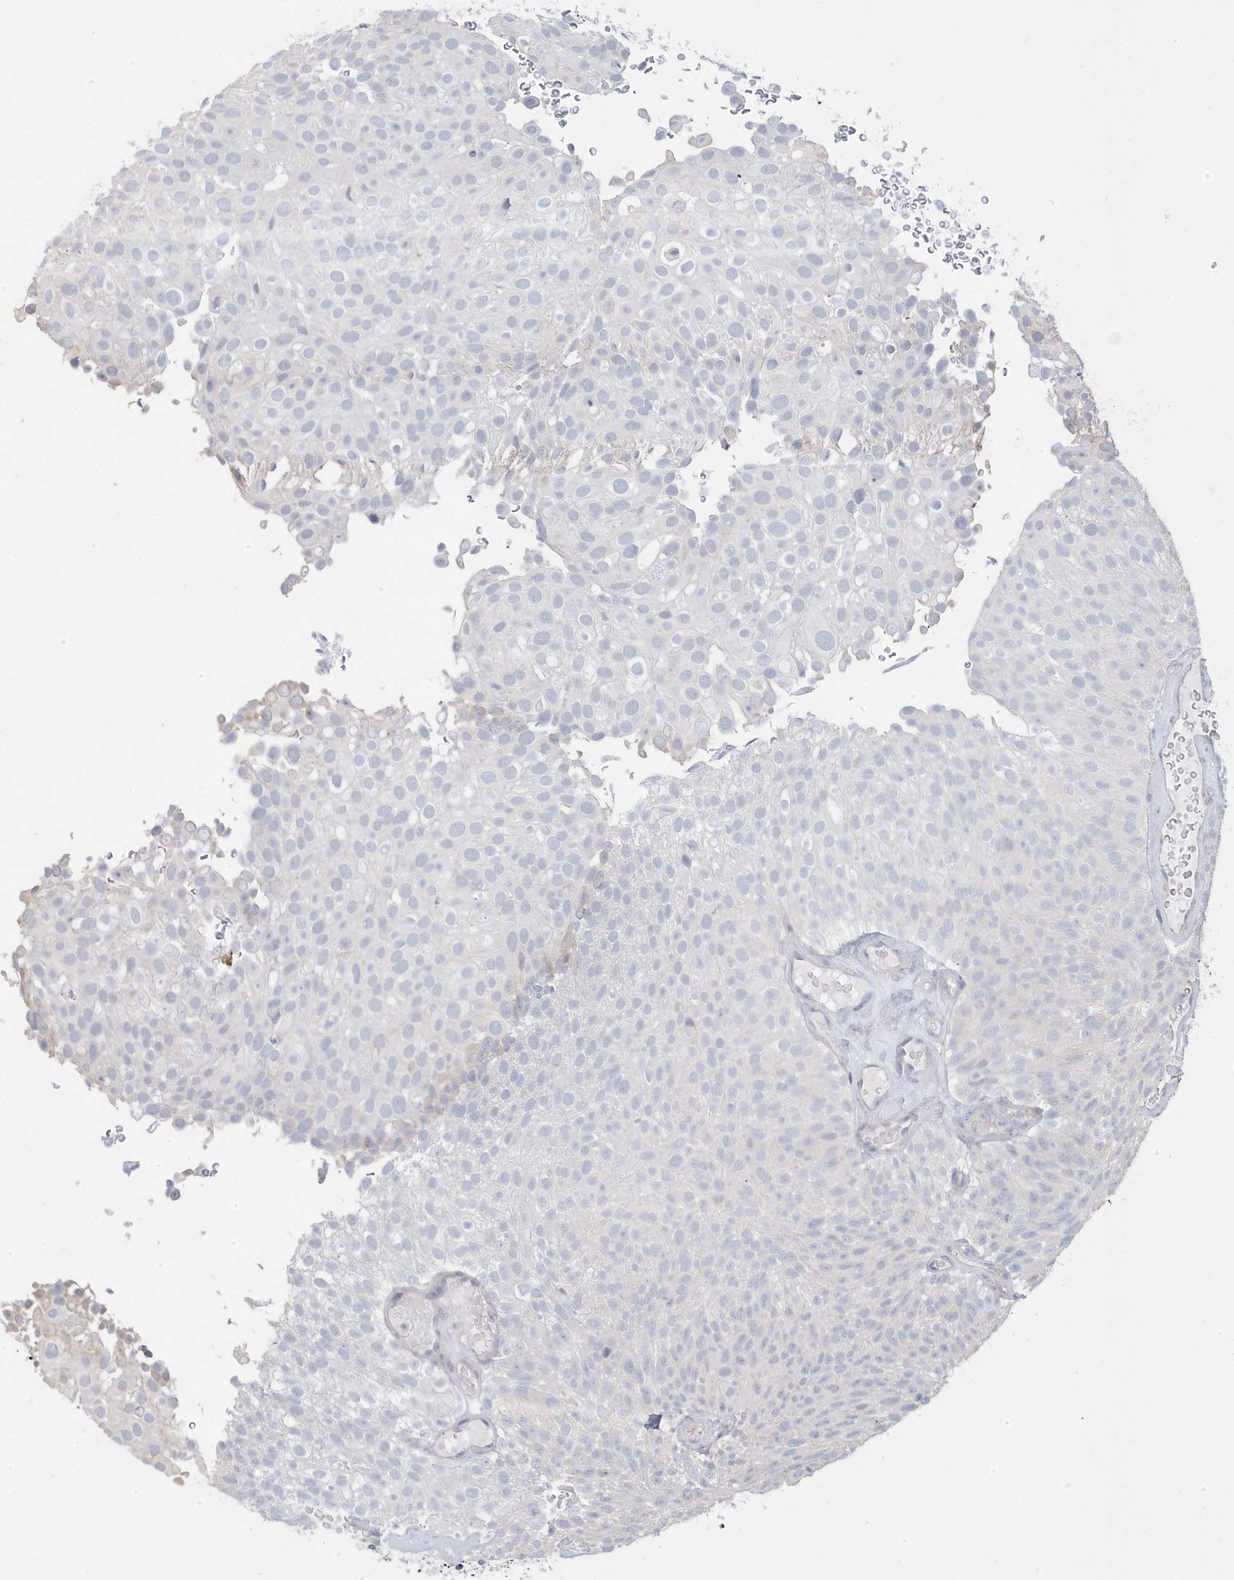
{"staining": {"intensity": "negative", "quantity": "none", "location": "none"}, "tissue": "urothelial cancer", "cell_type": "Tumor cells", "image_type": "cancer", "snomed": [{"axis": "morphology", "description": "Urothelial carcinoma, Low grade"}, {"axis": "topography", "description": "Urinary bladder"}], "caption": "This photomicrograph is of urothelial cancer stained with immunohistochemistry (IHC) to label a protein in brown with the nuclei are counter-stained blue. There is no positivity in tumor cells.", "gene": "GTPBP6", "patient": {"sex": "male", "age": 78}}